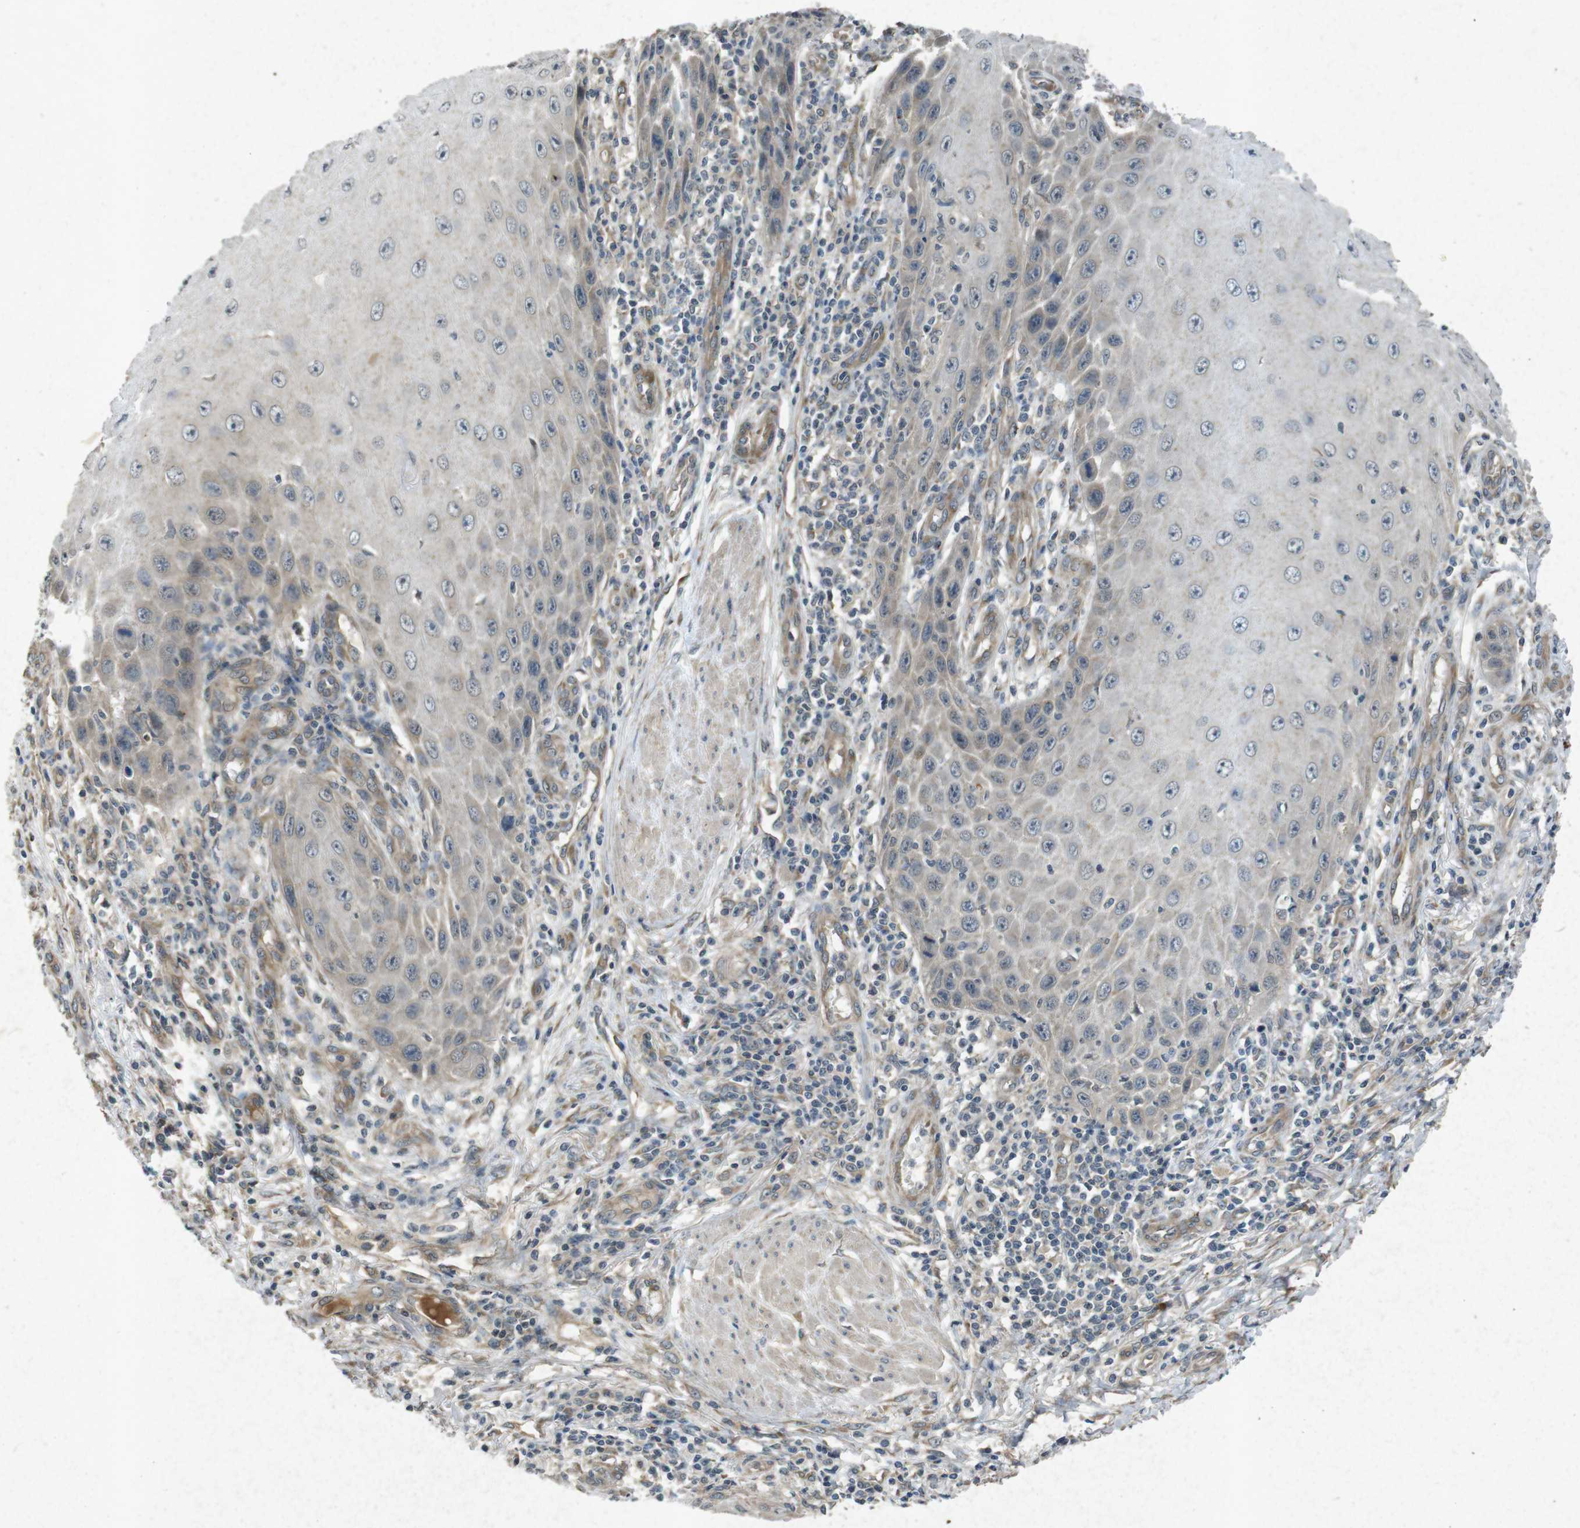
{"staining": {"intensity": "weak", "quantity": "<25%", "location": "cytoplasmic/membranous"}, "tissue": "skin cancer", "cell_type": "Tumor cells", "image_type": "cancer", "snomed": [{"axis": "morphology", "description": "Squamous cell carcinoma, NOS"}, {"axis": "topography", "description": "Skin"}], "caption": "High power microscopy photomicrograph of an immunohistochemistry micrograph of skin cancer (squamous cell carcinoma), revealing no significant staining in tumor cells.", "gene": "FLCN", "patient": {"sex": "female", "age": 73}}